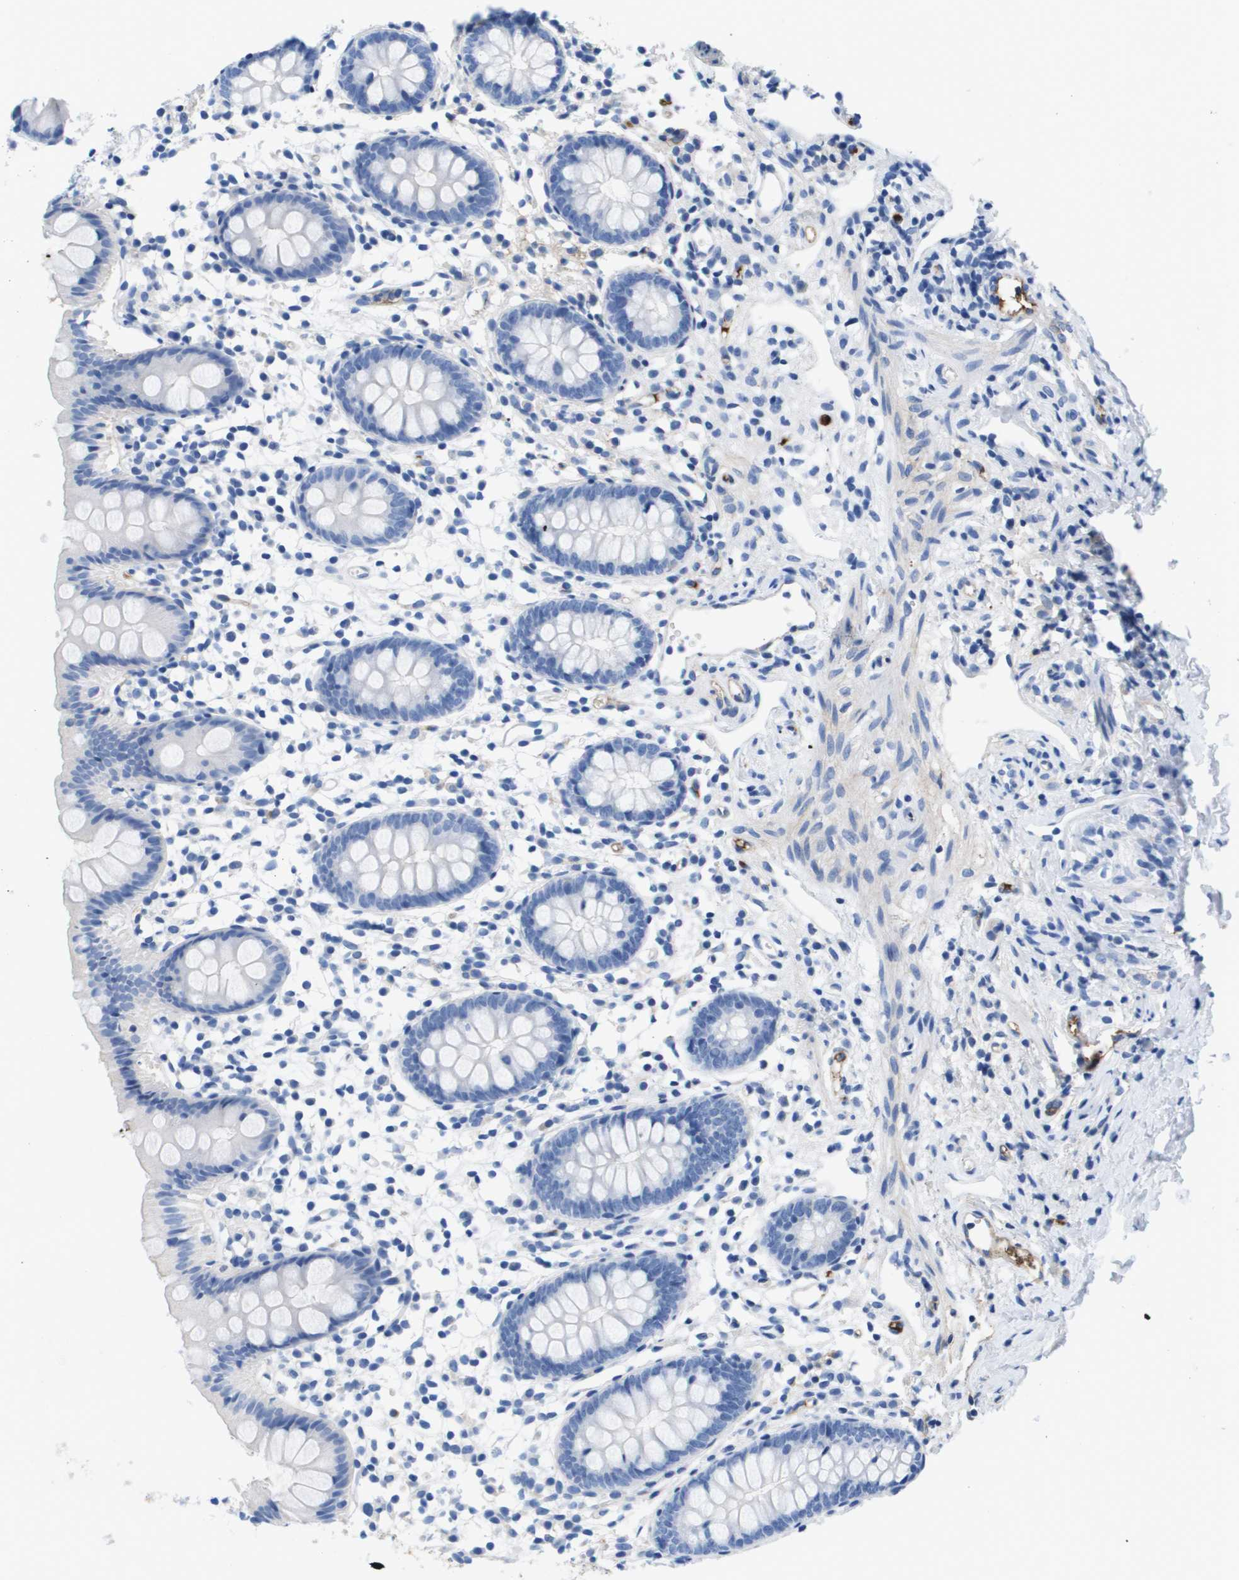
{"staining": {"intensity": "negative", "quantity": "none", "location": "none"}, "tissue": "appendix", "cell_type": "Glandular cells", "image_type": "normal", "snomed": [{"axis": "morphology", "description": "Normal tissue, NOS"}, {"axis": "topography", "description": "Appendix"}], "caption": "This is an IHC micrograph of normal human appendix. There is no positivity in glandular cells.", "gene": "APOA1", "patient": {"sex": "female", "age": 20}}